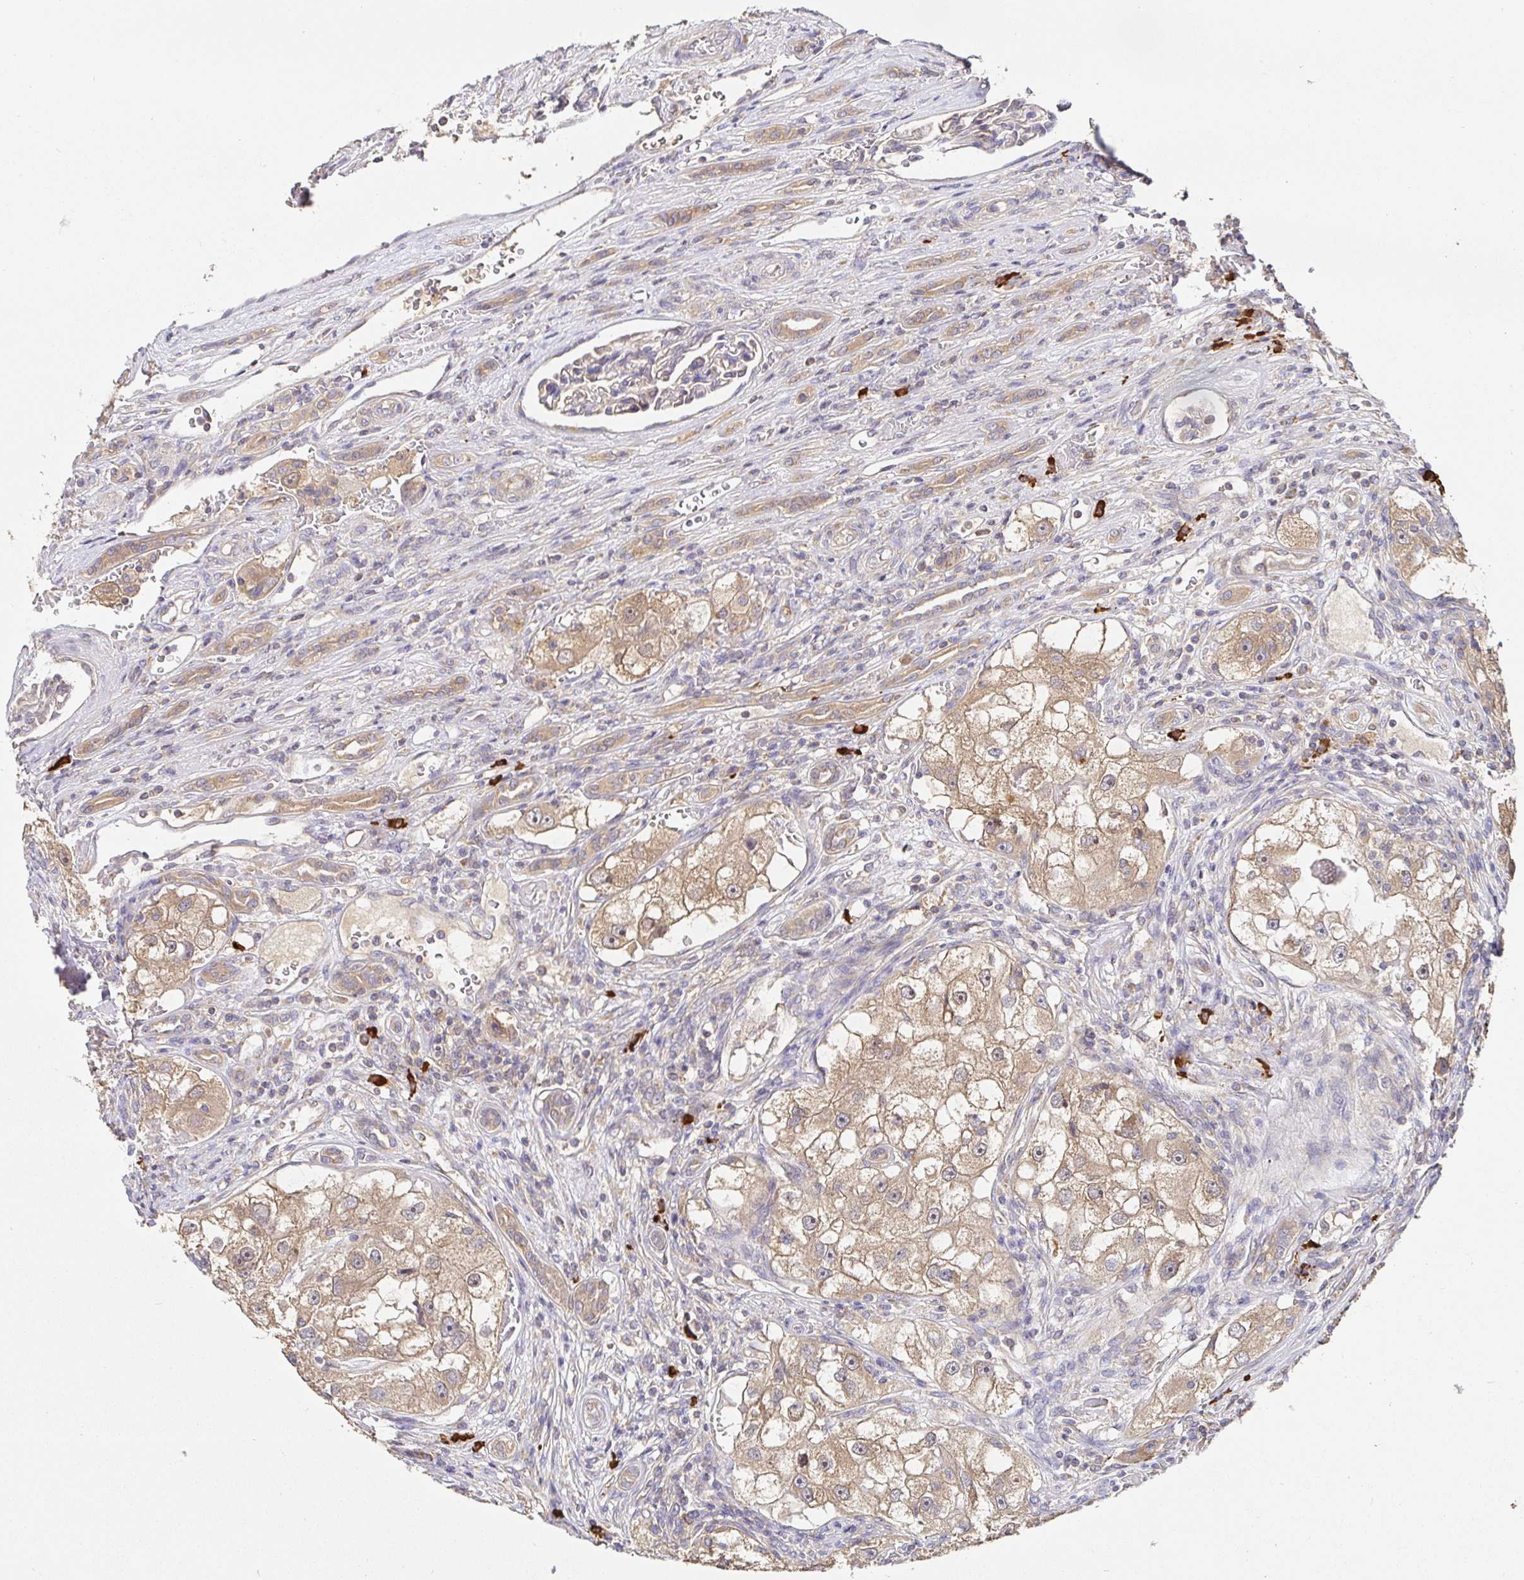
{"staining": {"intensity": "weak", "quantity": ">75%", "location": "cytoplasmic/membranous"}, "tissue": "renal cancer", "cell_type": "Tumor cells", "image_type": "cancer", "snomed": [{"axis": "morphology", "description": "Adenocarcinoma, NOS"}, {"axis": "topography", "description": "Kidney"}], "caption": "Brown immunohistochemical staining in human adenocarcinoma (renal) demonstrates weak cytoplasmic/membranous positivity in approximately >75% of tumor cells. The protein is stained brown, and the nuclei are stained in blue (DAB IHC with brightfield microscopy, high magnification).", "gene": "HAGH", "patient": {"sex": "male", "age": 63}}